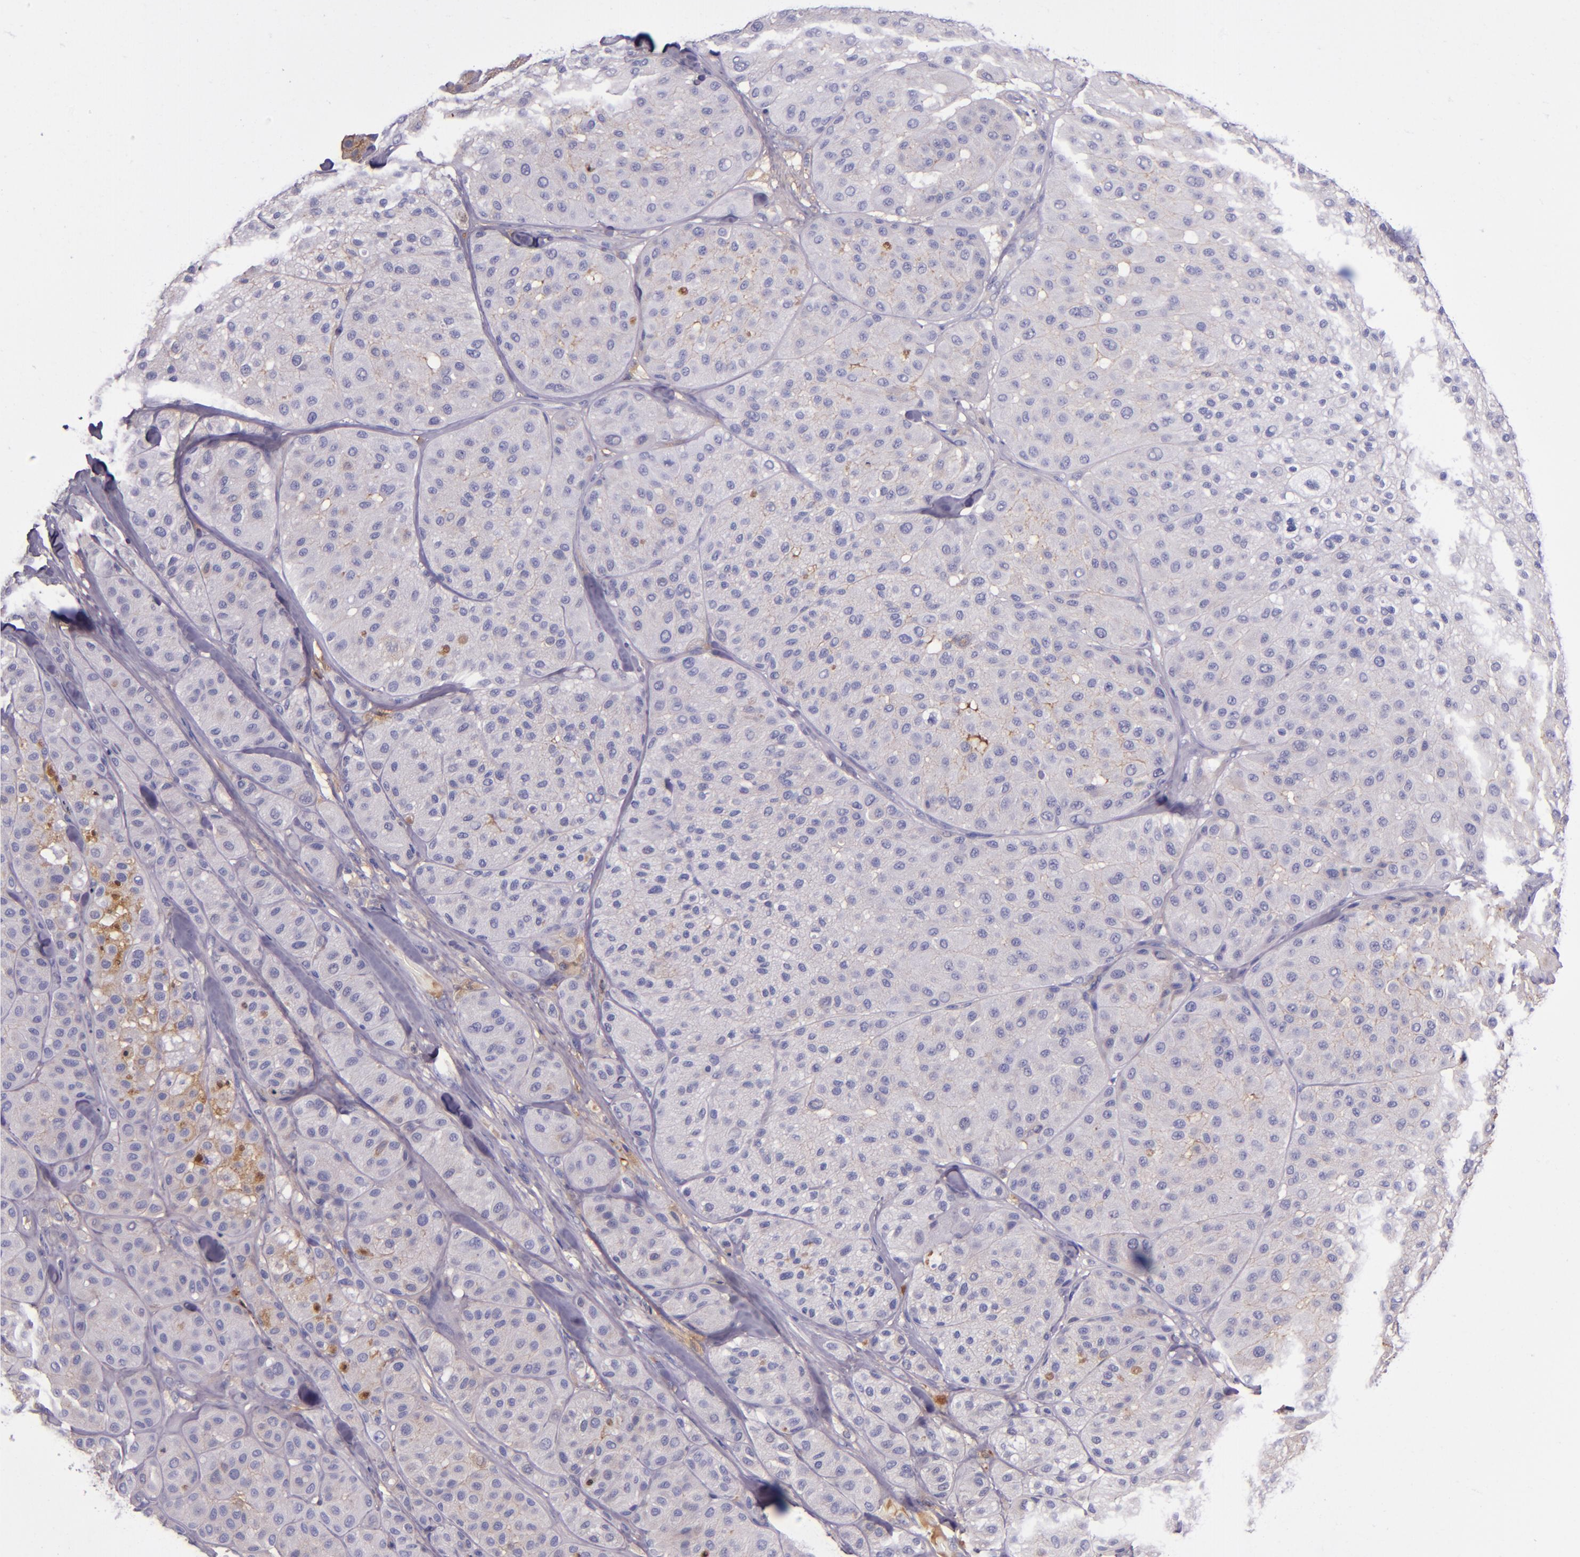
{"staining": {"intensity": "negative", "quantity": "none", "location": "none"}, "tissue": "melanoma", "cell_type": "Tumor cells", "image_type": "cancer", "snomed": [{"axis": "morphology", "description": "Normal tissue, NOS"}, {"axis": "morphology", "description": "Malignant melanoma, Metastatic site"}, {"axis": "topography", "description": "Skin"}], "caption": "Photomicrograph shows no significant protein staining in tumor cells of malignant melanoma (metastatic site).", "gene": "CLEC3B", "patient": {"sex": "male", "age": 41}}